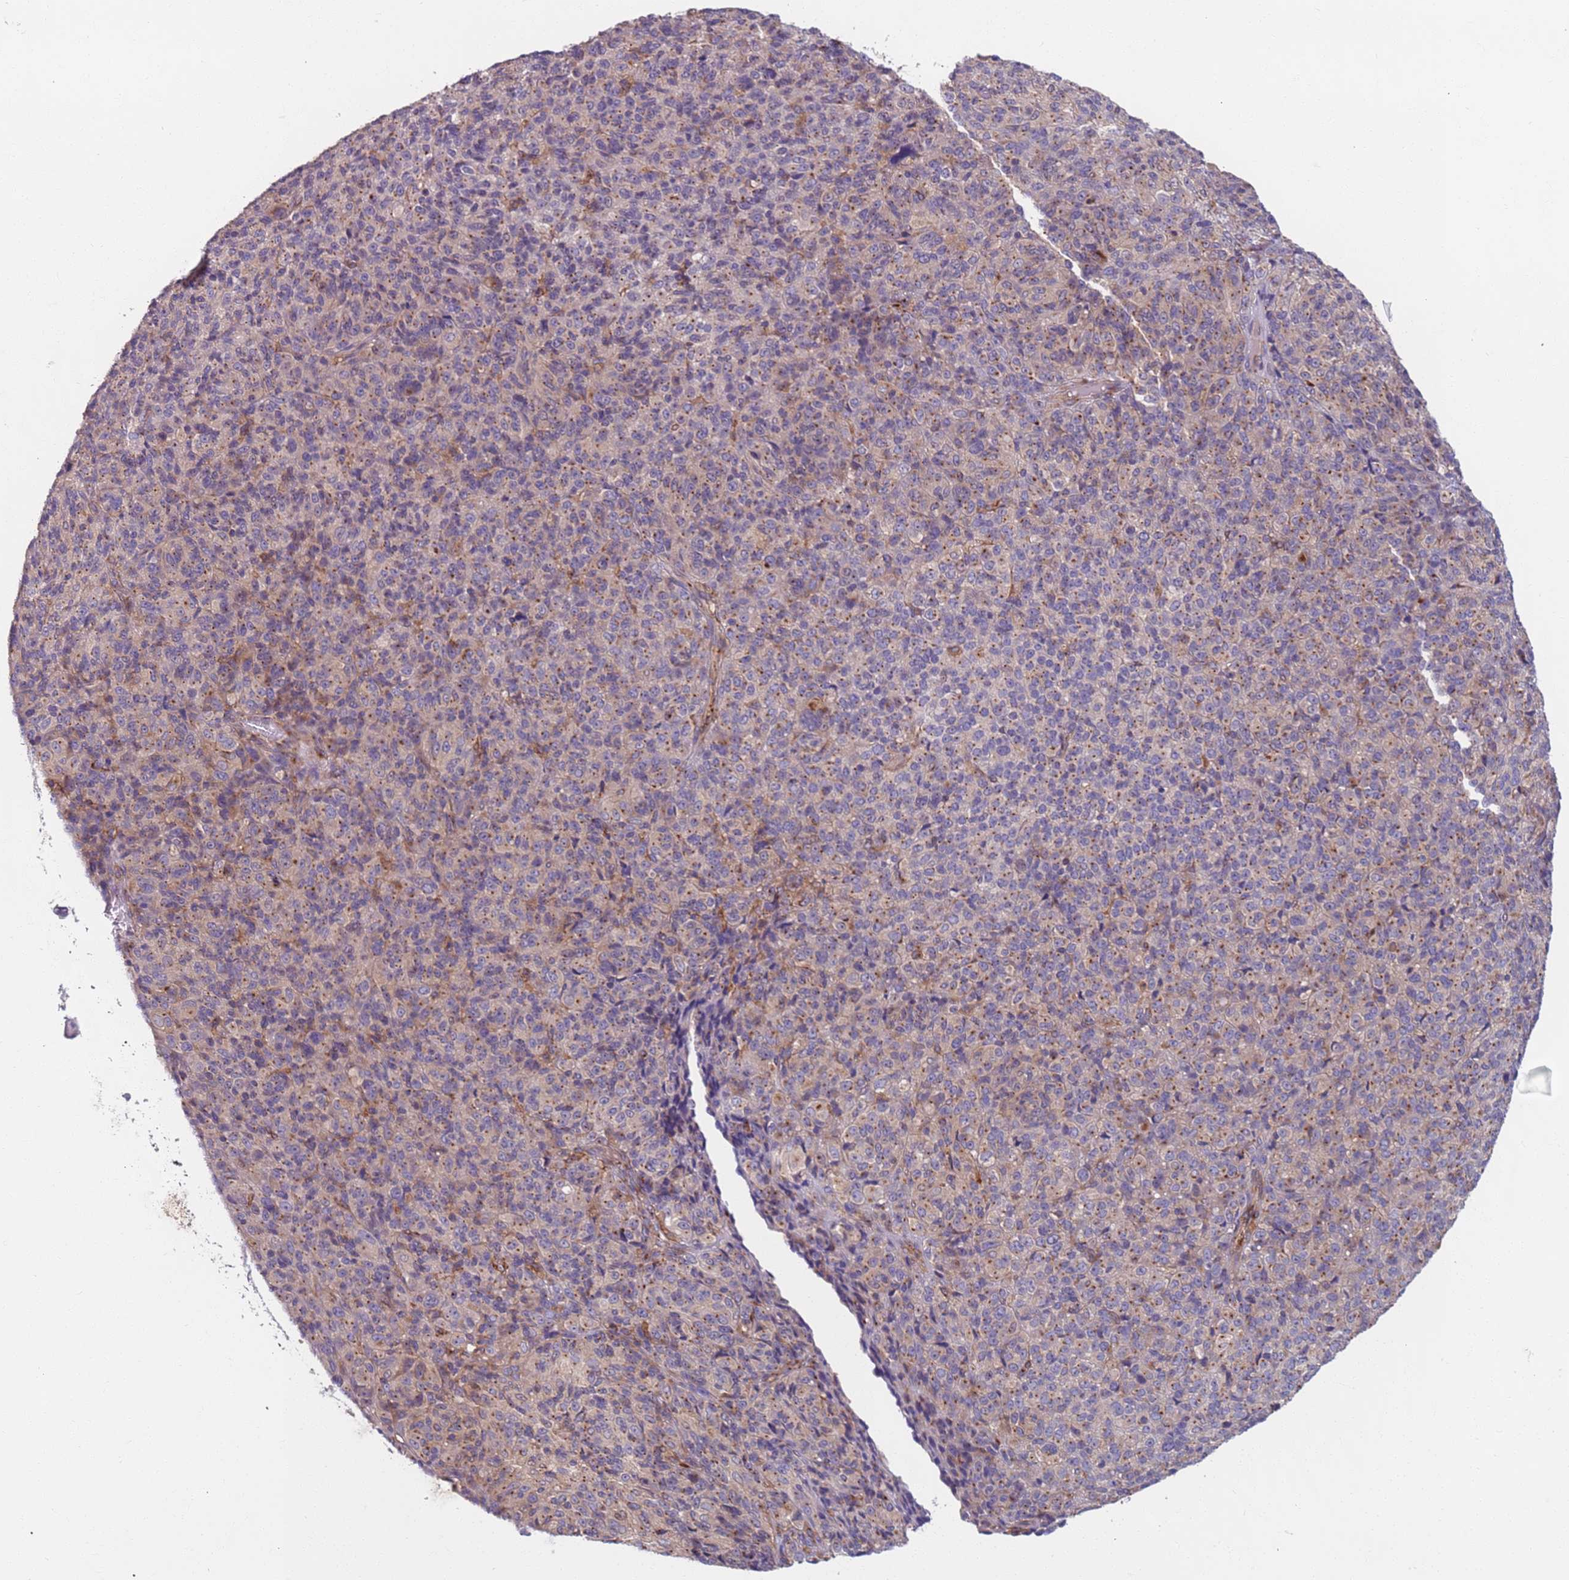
{"staining": {"intensity": "moderate", "quantity": "25%-75%", "location": "cytoplasmic/membranous"}, "tissue": "melanoma", "cell_type": "Tumor cells", "image_type": "cancer", "snomed": [{"axis": "morphology", "description": "Malignant melanoma, Metastatic site"}, {"axis": "topography", "description": "Brain"}], "caption": "A micrograph of malignant melanoma (metastatic site) stained for a protein shows moderate cytoplasmic/membranous brown staining in tumor cells.", "gene": "AKTIP", "patient": {"sex": "female", "age": 56}}